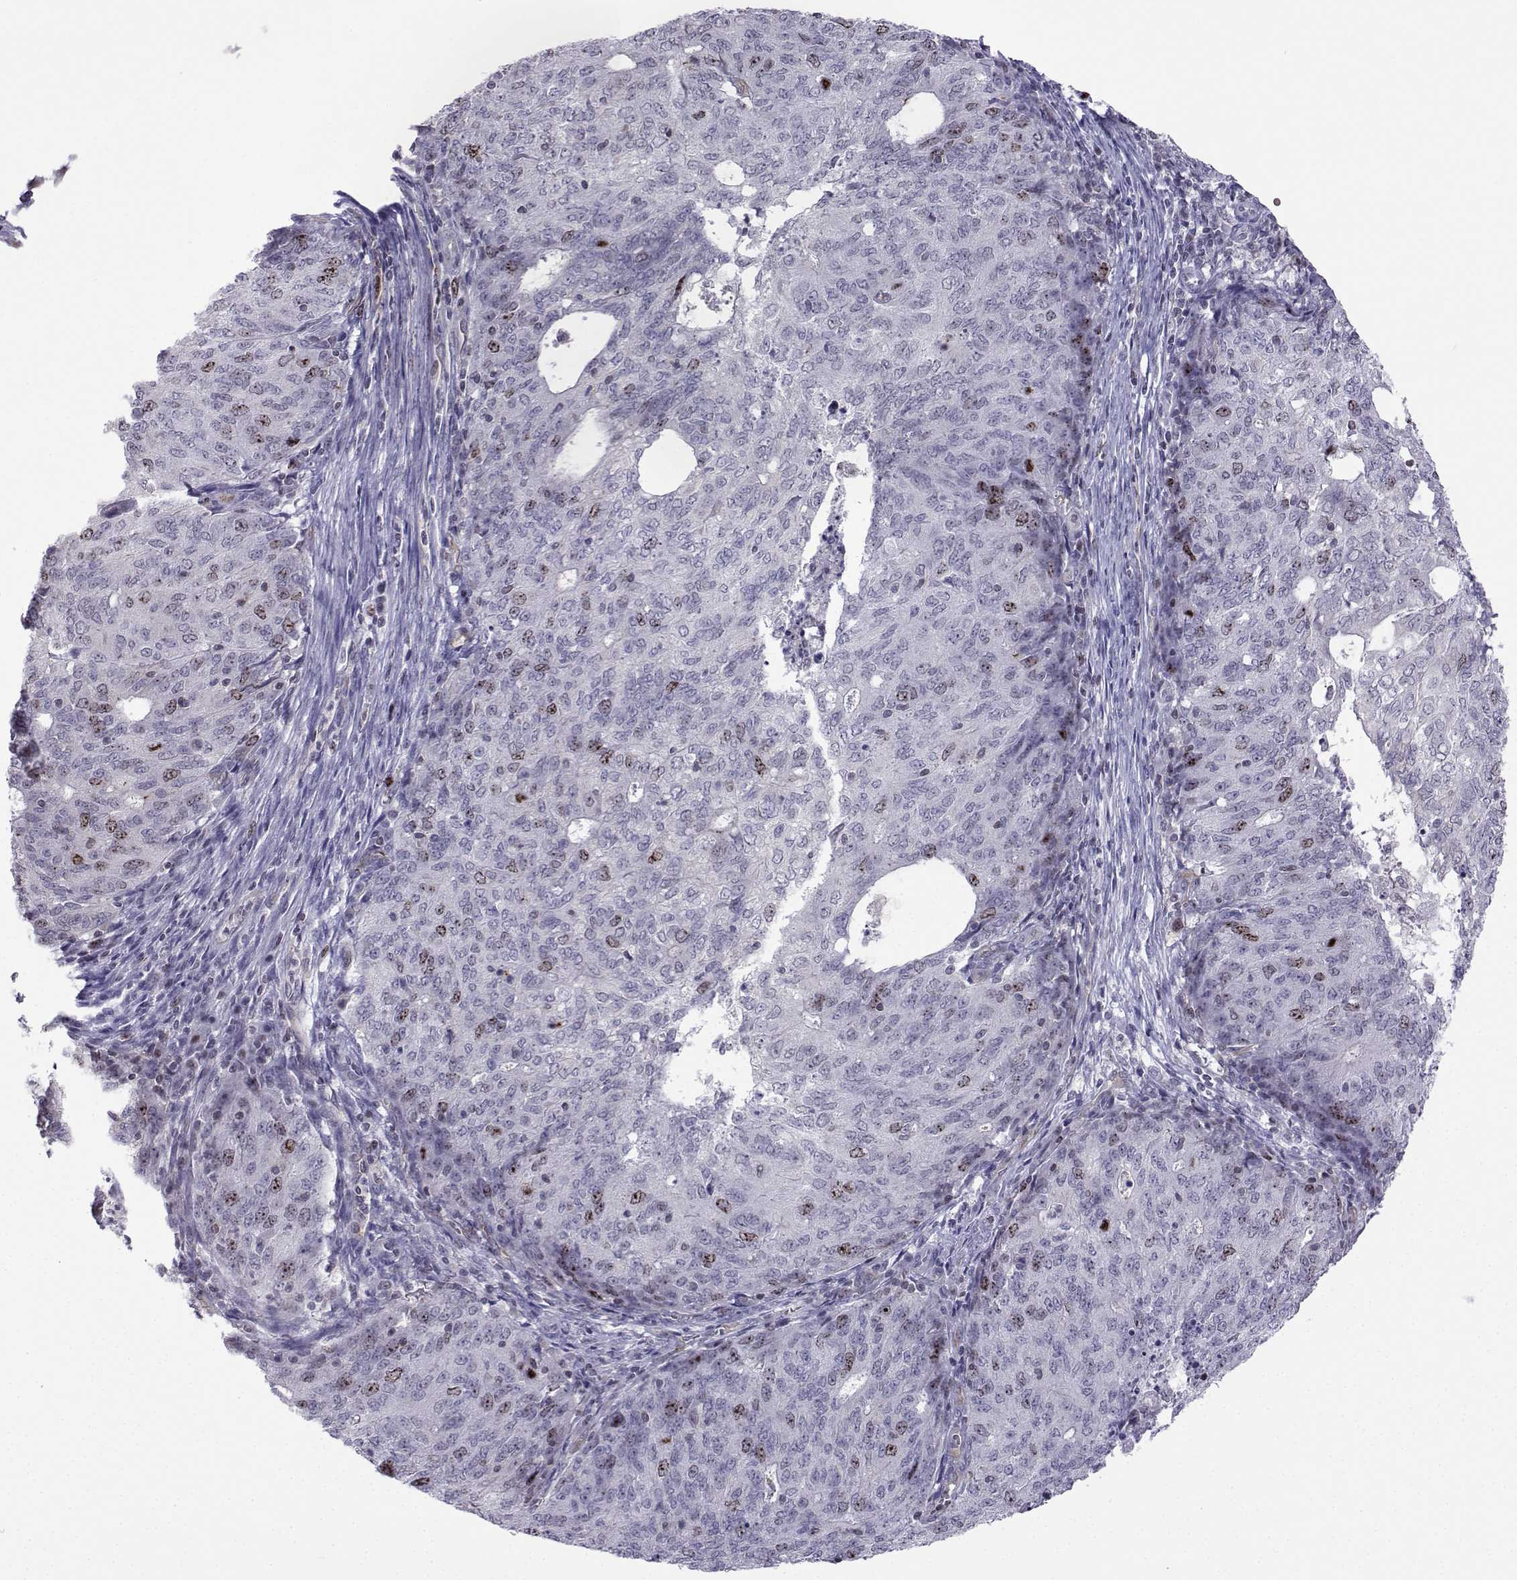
{"staining": {"intensity": "moderate", "quantity": "<25%", "location": "nuclear"}, "tissue": "endometrial cancer", "cell_type": "Tumor cells", "image_type": "cancer", "snomed": [{"axis": "morphology", "description": "Adenocarcinoma, NOS"}, {"axis": "topography", "description": "Endometrium"}], "caption": "This is a photomicrograph of IHC staining of adenocarcinoma (endometrial), which shows moderate staining in the nuclear of tumor cells.", "gene": "INCENP", "patient": {"sex": "female", "age": 82}}